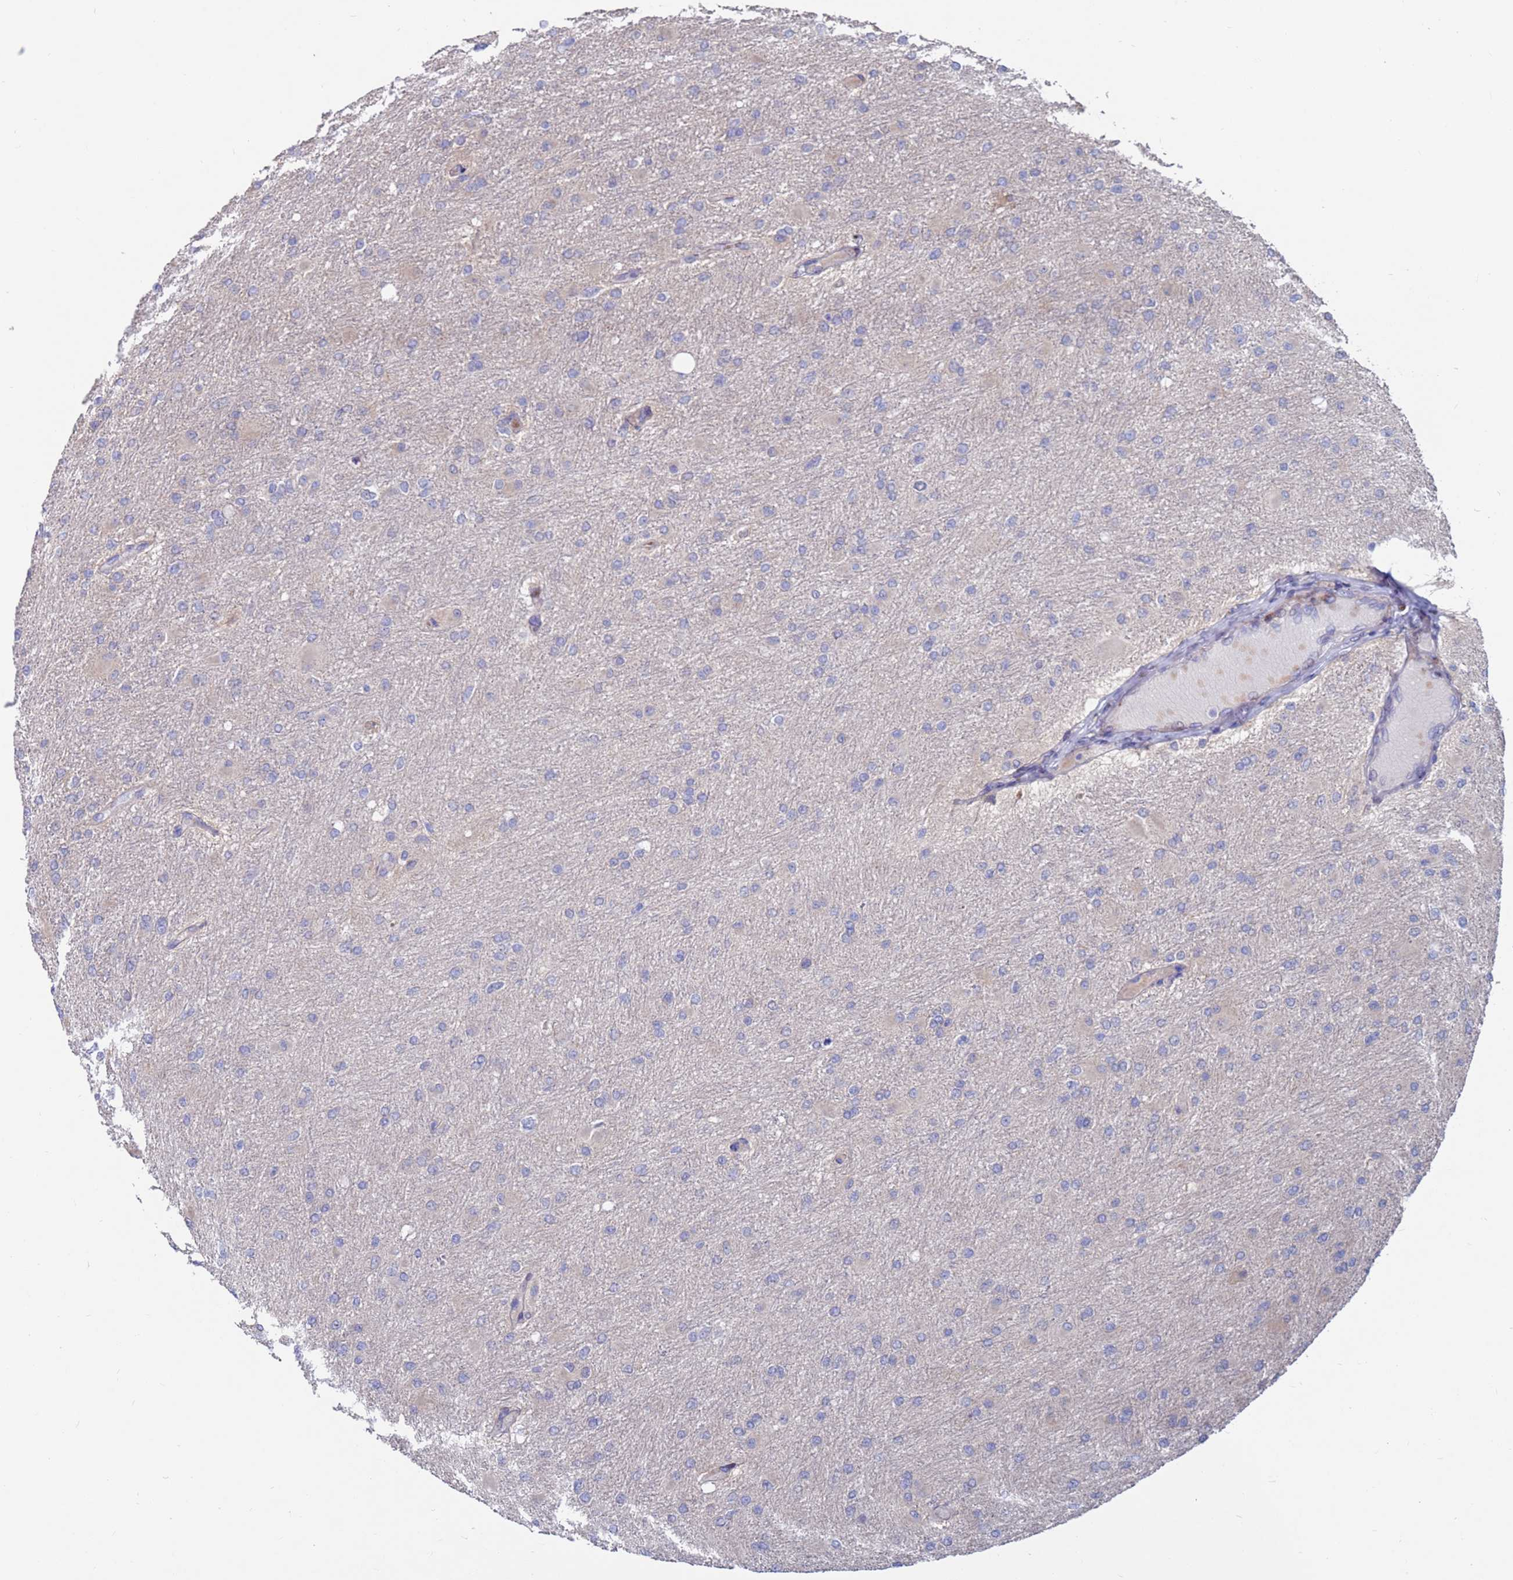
{"staining": {"intensity": "negative", "quantity": "none", "location": "none"}, "tissue": "glioma", "cell_type": "Tumor cells", "image_type": "cancer", "snomed": [{"axis": "morphology", "description": "Glioma, malignant, High grade"}, {"axis": "topography", "description": "Cerebral cortex"}], "caption": "IHC histopathology image of glioma stained for a protein (brown), which demonstrates no staining in tumor cells.", "gene": "FBXO27", "patient": {"sex": "female", "age": 36}}